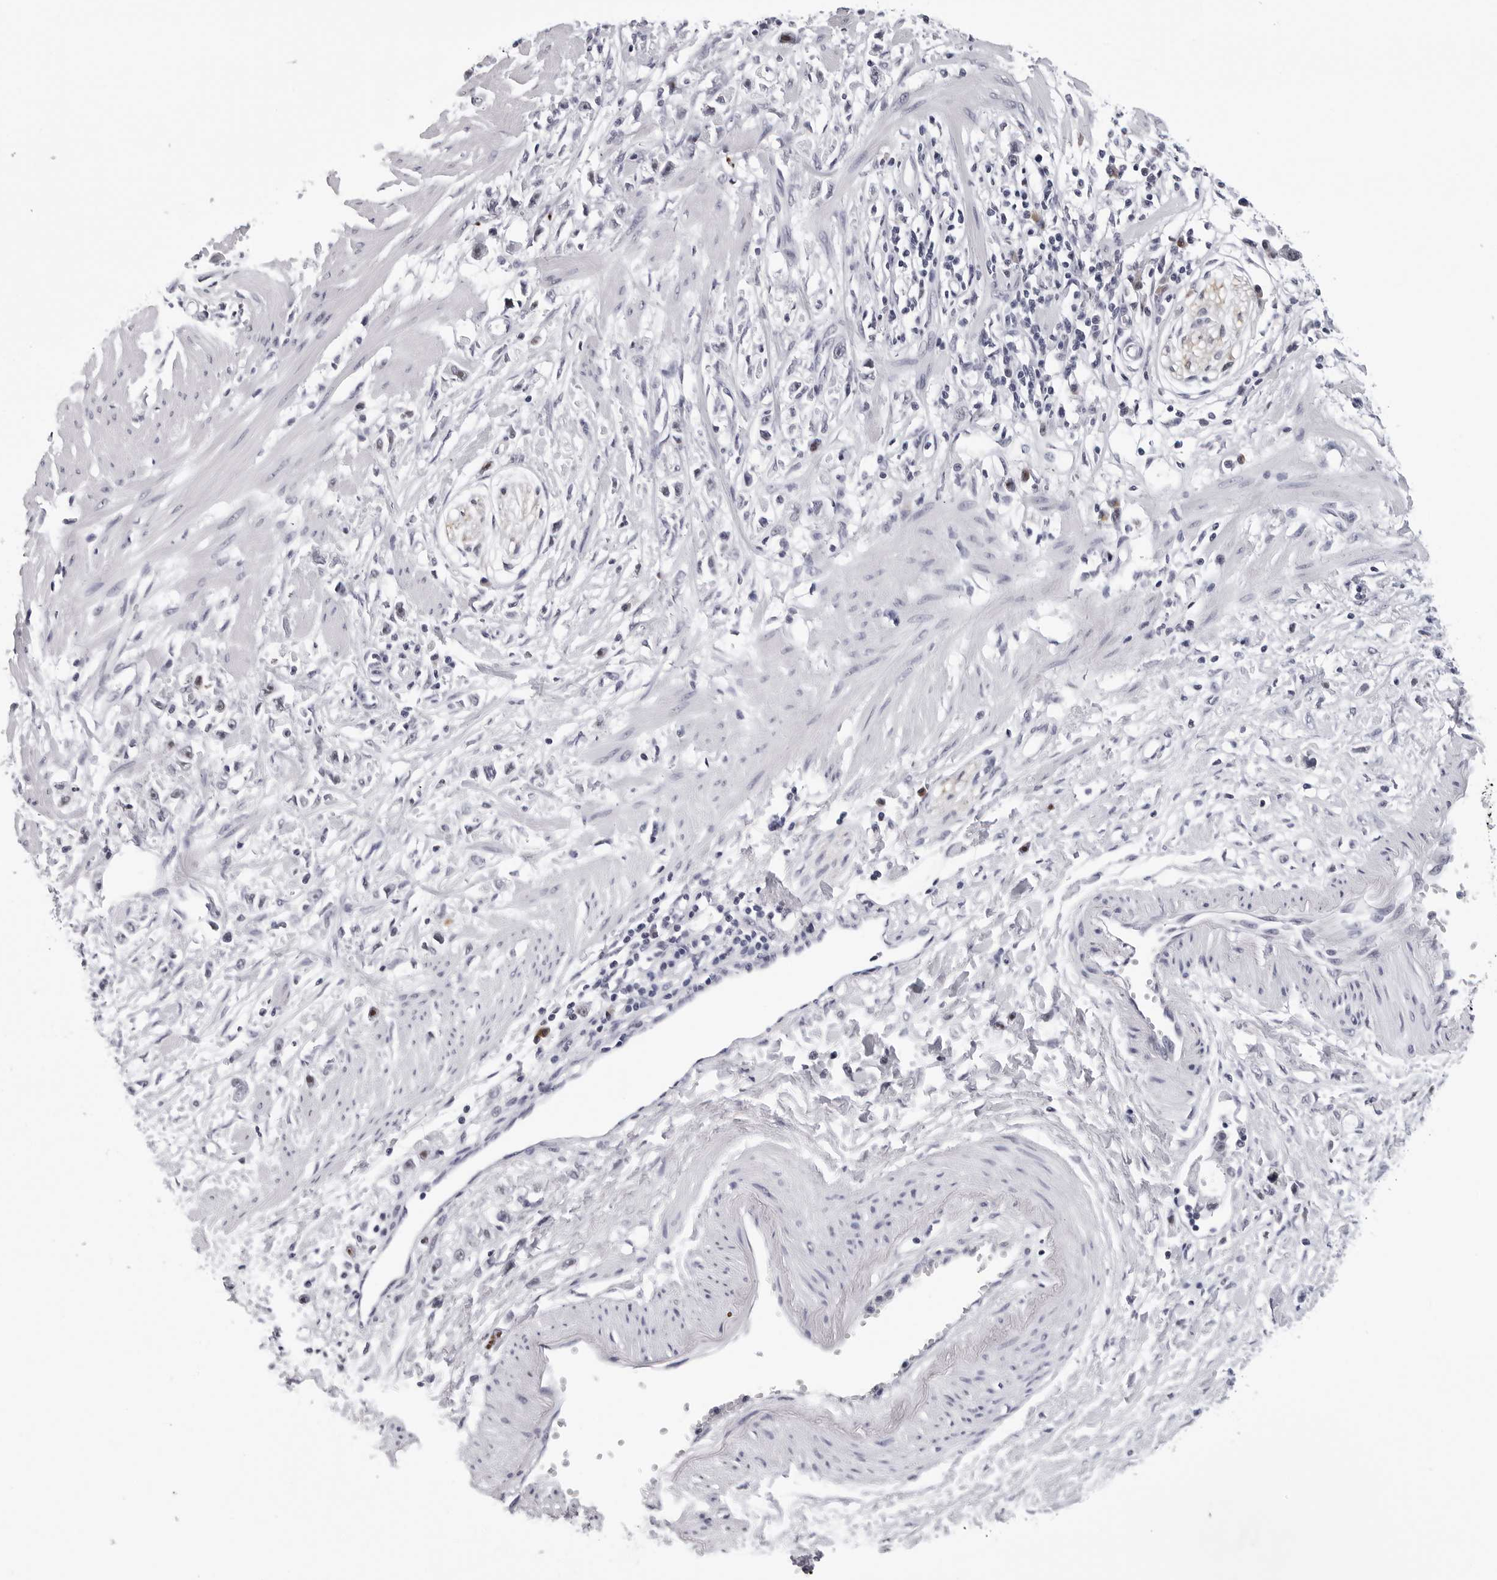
{"staining": {"intensity": "moderate", "quantity": "<25%", "location": "nuclear"}, "tissue": "stomach cancer", "cell_type": "Tumor cells", "image_type": "cancer", "snomed": [{"axis": "morphology", "description": "Adenocarcinoma, NOS"}, {"axis": "topography", "description": "Stomach"}], "caption": "Adenocarcinoma (stomach) stained for a protein (brown) demonstrates moderate nuclear positive expression in about <25% of tumor cells.", "gene": "GNL2", "patient": {"sex": "female", "age": 59}}